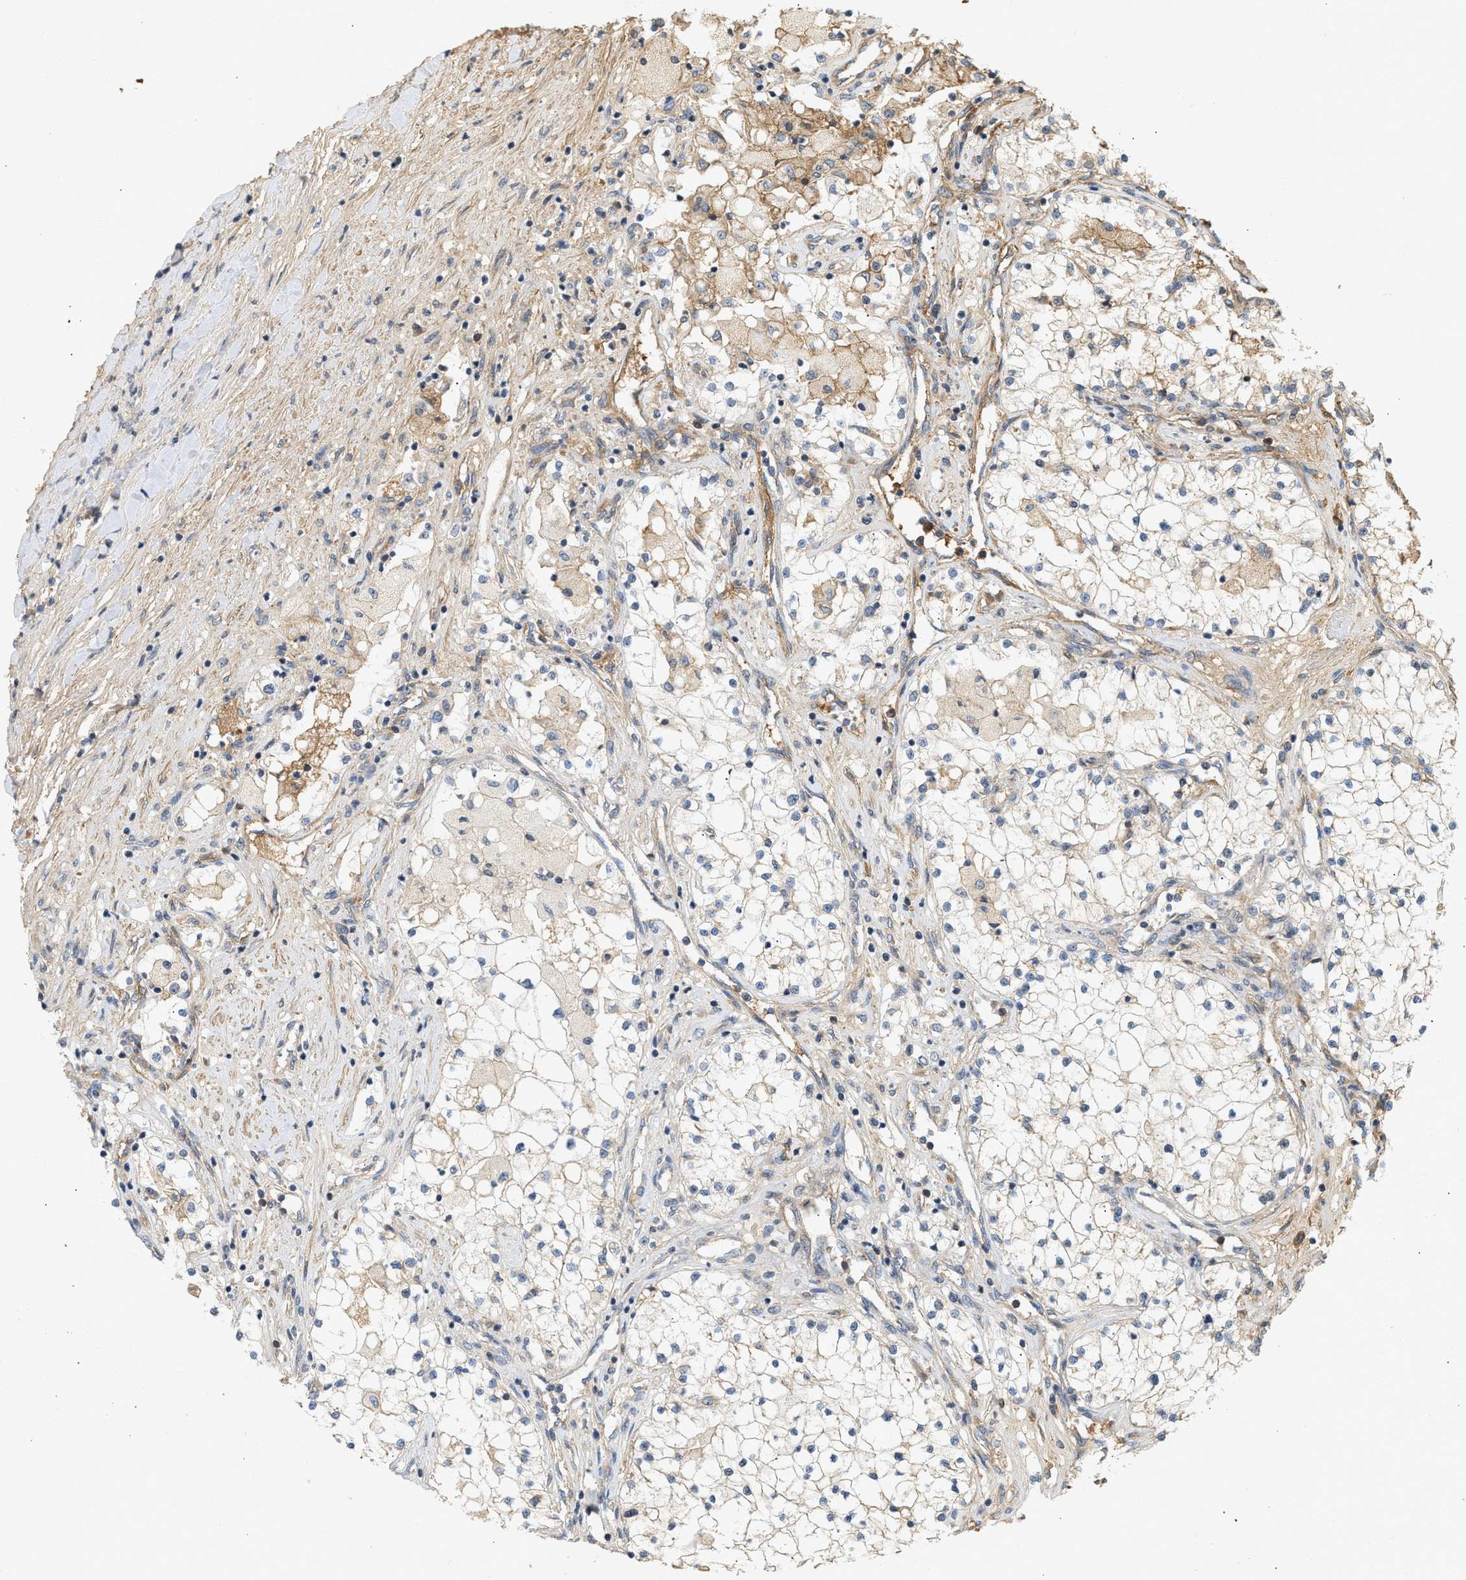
{"staining": {"intensity": "moderate", "quantity": "<25%", "location": "cytoplasmic/membranous"}, "tissue": "renal cancer", "cell_type": "Tumor cells", "image_type": "cancer", "snomed": [{"axis": "morphology", "description": "Adenocarcinoma, NOS"}, {"axis": "topography", "description": "Kidney"}], "caption": "Adenocarcinoma (renal) stained with immunohistochemistry demonstrates moderate cytoplasmic/membranous expression in about <25% of tumor cells.", "gene": "F8", "patient": {"sex": "male", "age": 68}}